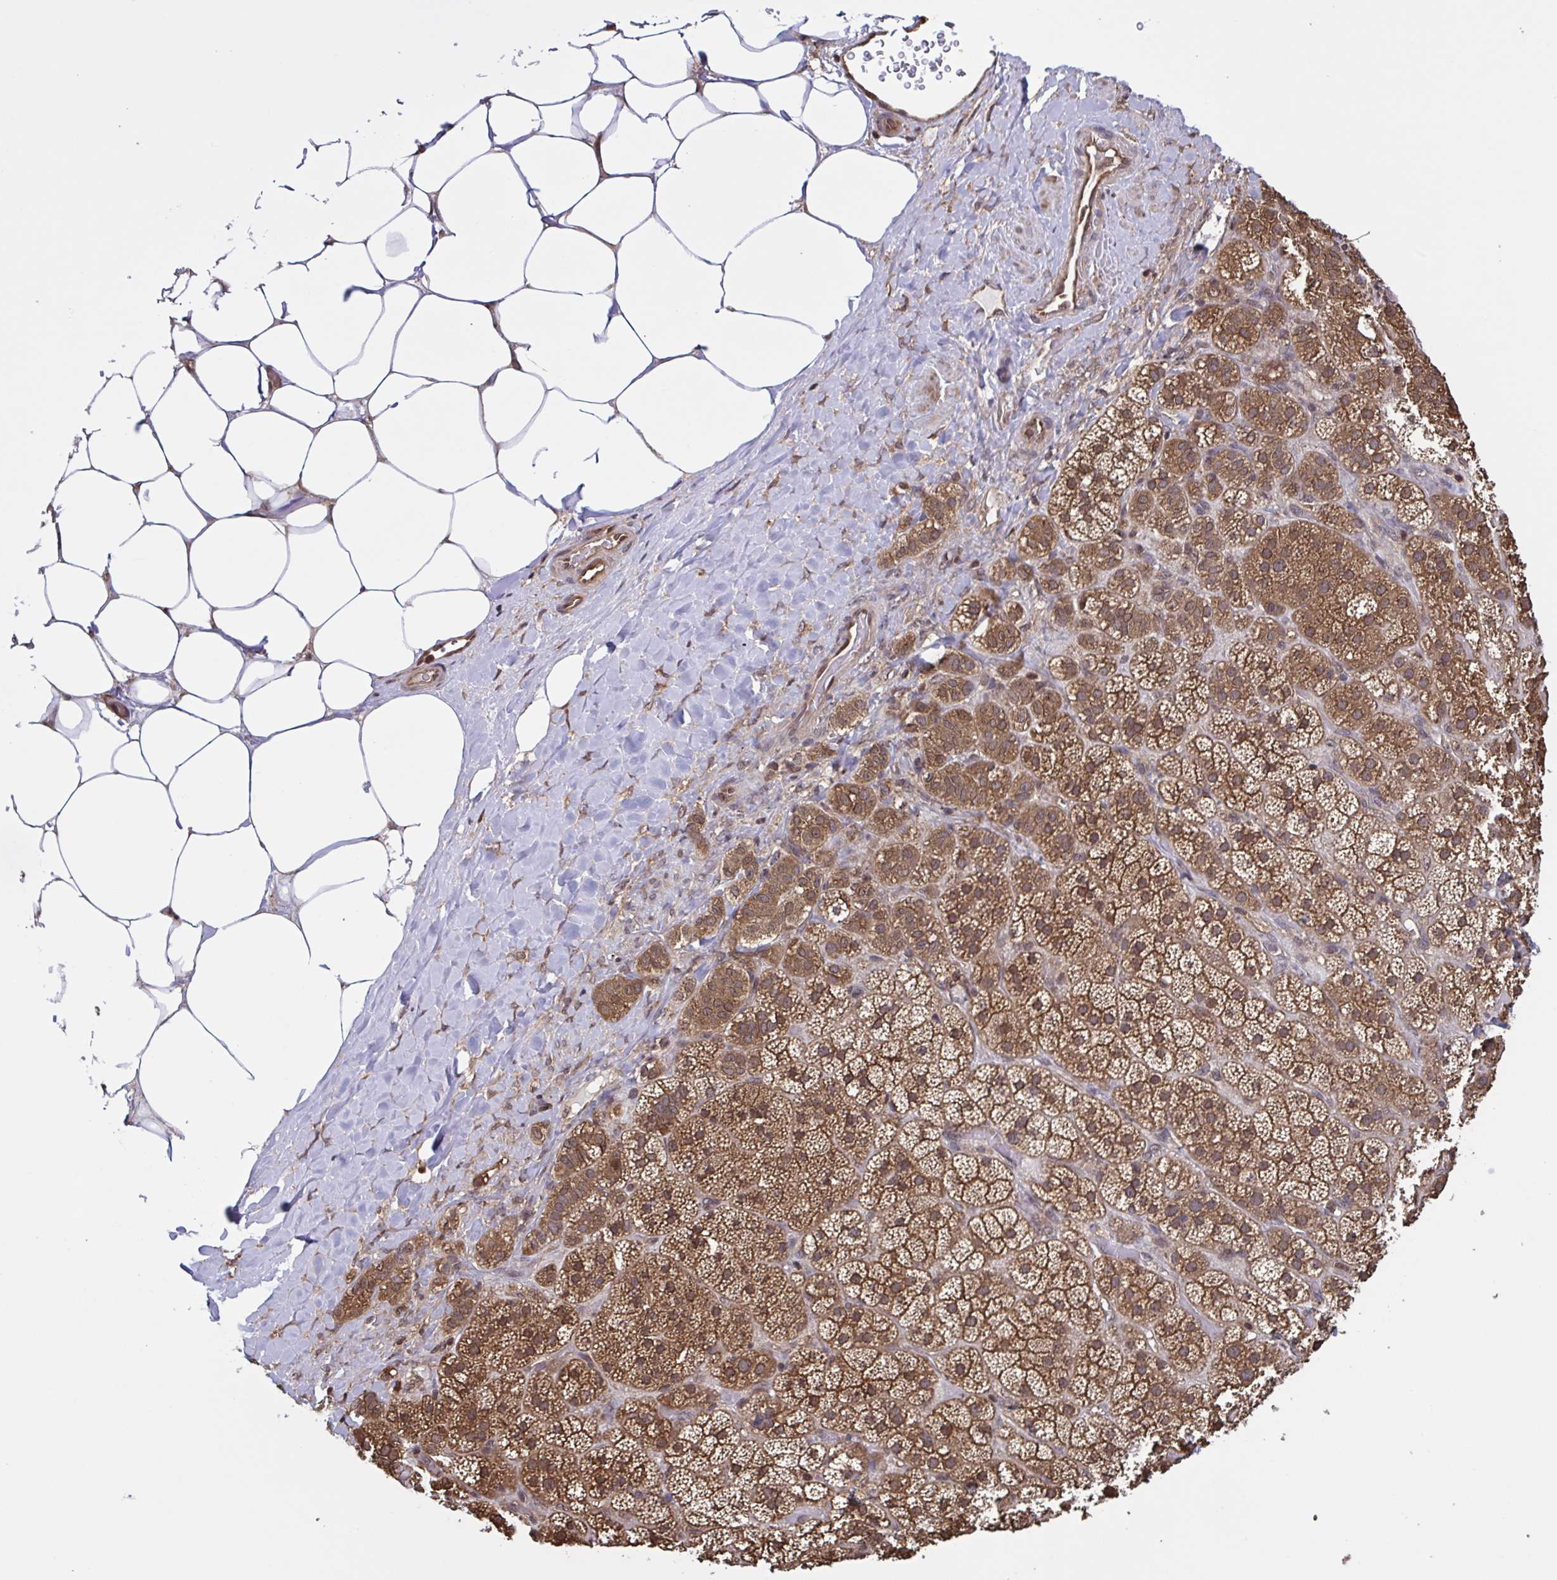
{"staining": {"intensity": "moderate", "quantity": ">75%", "location": "cytoplasmic/membranous"}, "tissue": "adrenal gland", "cell_type": "Glandular cells", "image_type": "normal", "snomed": [{"axis": "morphology", "description": "Normal tissue, NOS"}, {"axis": "topography", "description": "Adrenal gland"}], "caption": "Protein staining by immunohistochemistry displays moderate cytoplasmic/membranous positivity in approximately >75% of glandular cells in unremarkable adrenal gland.", "gene": "SEC63", "patient": {"sex": "male", "age": 57}}